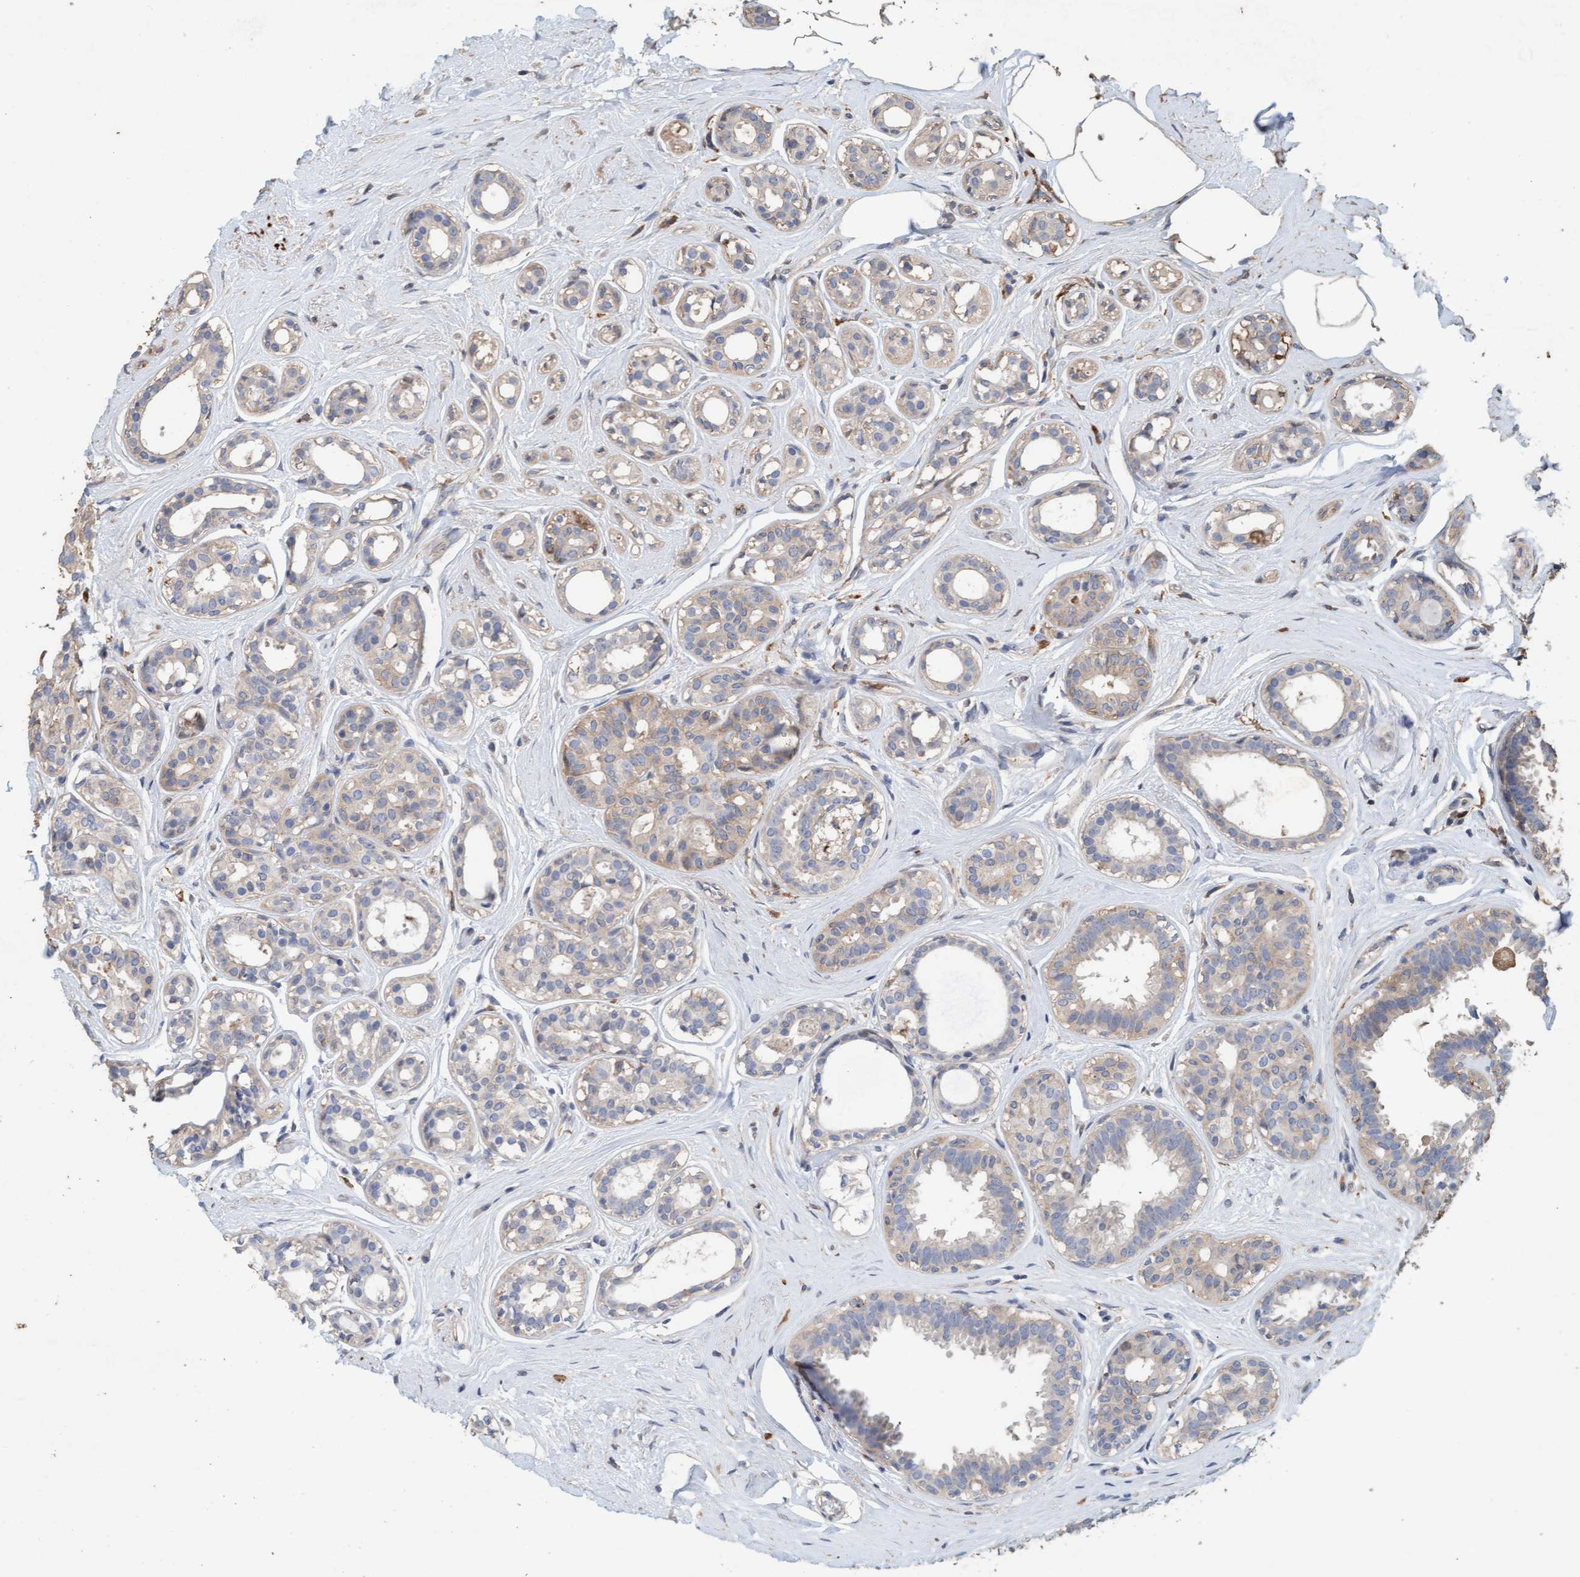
{"staining": {"intensity": "weak", "quantity": "25%-75%", "location": "cytoplasmic/membranous"}, "tissue": "breast cancer", "cell_type": "Tumor cells", "image_type": "cancer", "snomed": [{"axis": "morphology", "description": "Duct carcinoma"}, {"axis": "topography", "description": "Breast"}], "caption": "Protein staining exhibits weak cytoplasmic/membranous expression in about 25%-75% of tumor cells in breast invasive ductal carcinoma. (Stains: DAB (3,3'-diaminobenzidine) in brown, nuclei in blue, Microscopy: brightfield microscopy at high magnification).", "gene": "LONRF1", "patient": {"sex": "female", "age": 55}}